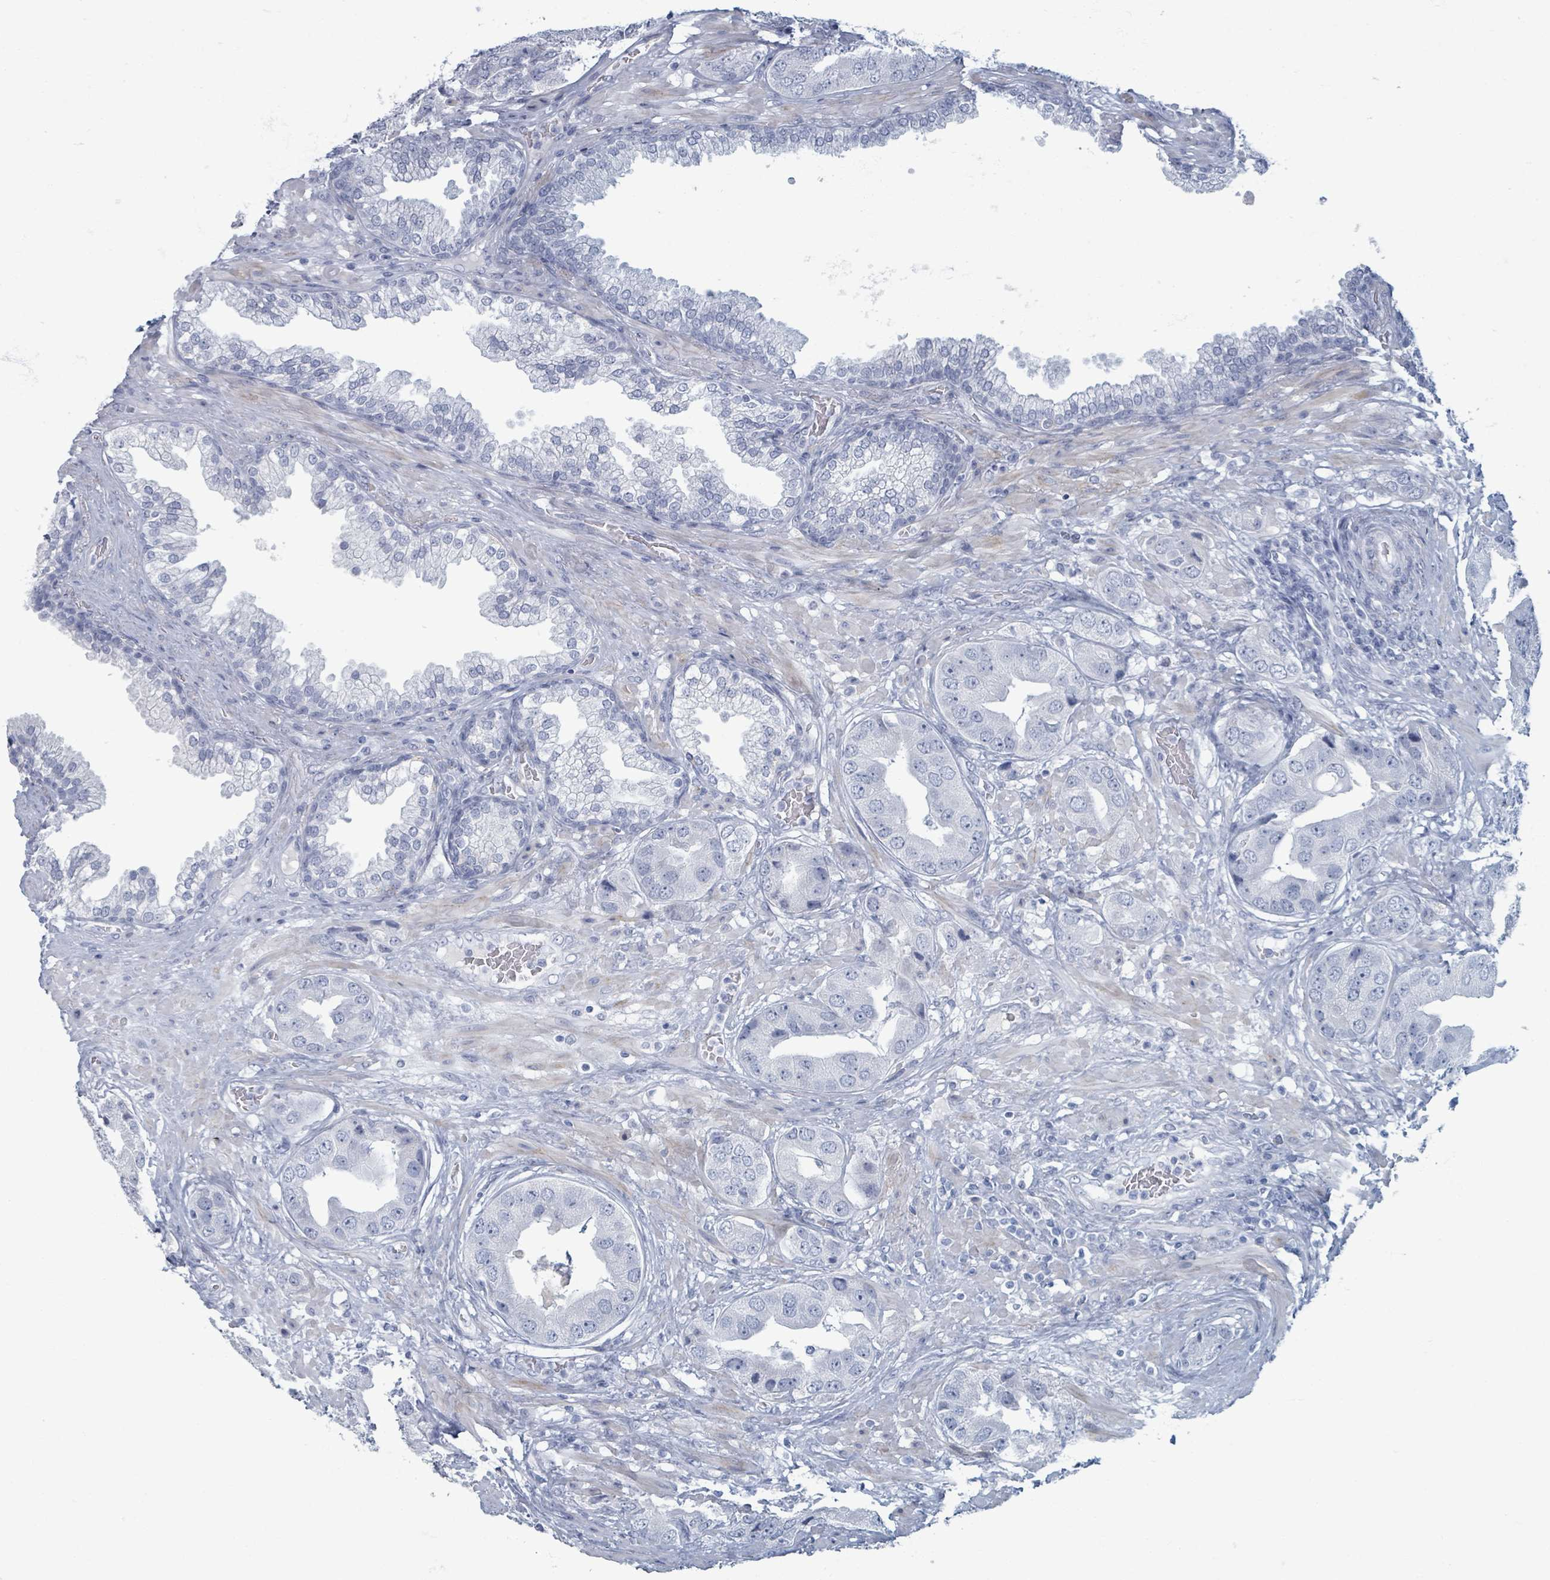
{"staining": {"intensity": "negative", "quantity": "none", "location": "none"}, "tissue": "prostate cancer", "cell_type": "Tumor cells", "image_type": "cancer", "snomed": [{"axis": "morphology", "description": "Adenocarcinoma, High grade"}, {"axis": "topography", "description": "Prostate"}], "caption": "An image of human prostate cancer (adenocarcinoma (high-grade)) is negative for staining in tumor cells.", "gene": "TAS2R1", "patient": {"sex": "male", "age": 63}}